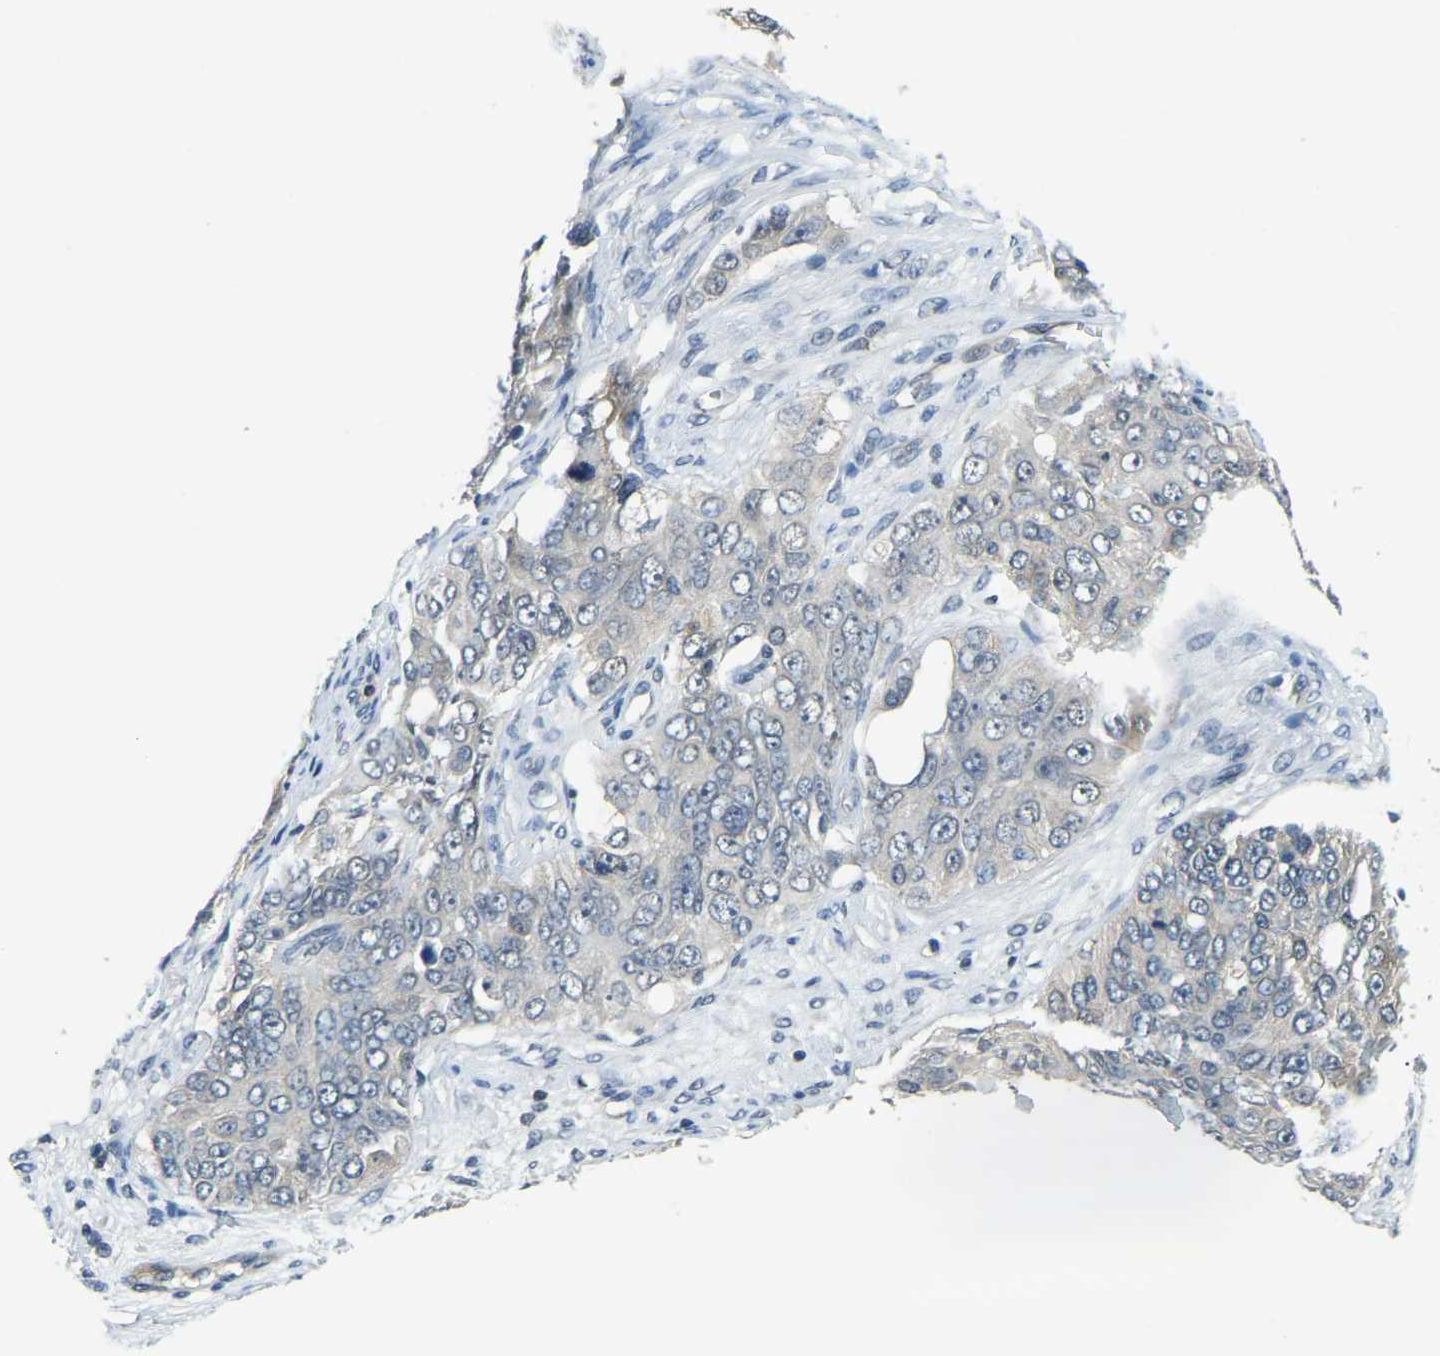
{"staining": {"intensity": "negative", "quantity": "none", "location": "none"}, "tissue": "ovarian cancer", "cell_type": "Tumor cells", "image_type": "cancer", "snomed": [{"axis": "morphology", "description": "Carcinoma, endometroid"}, {"axis": "topography", "description": "Ovary"}], "caption": "Tumor cells are negative for brown protein staining in ovarian cancer (endometroid carcinoma). (Brightfield microscopy of DAB (3,3'-diaminobenzidine) IHC at high magnification).", "gene": "AHNAK", "patient": {"sex": "female", "age": 51}}